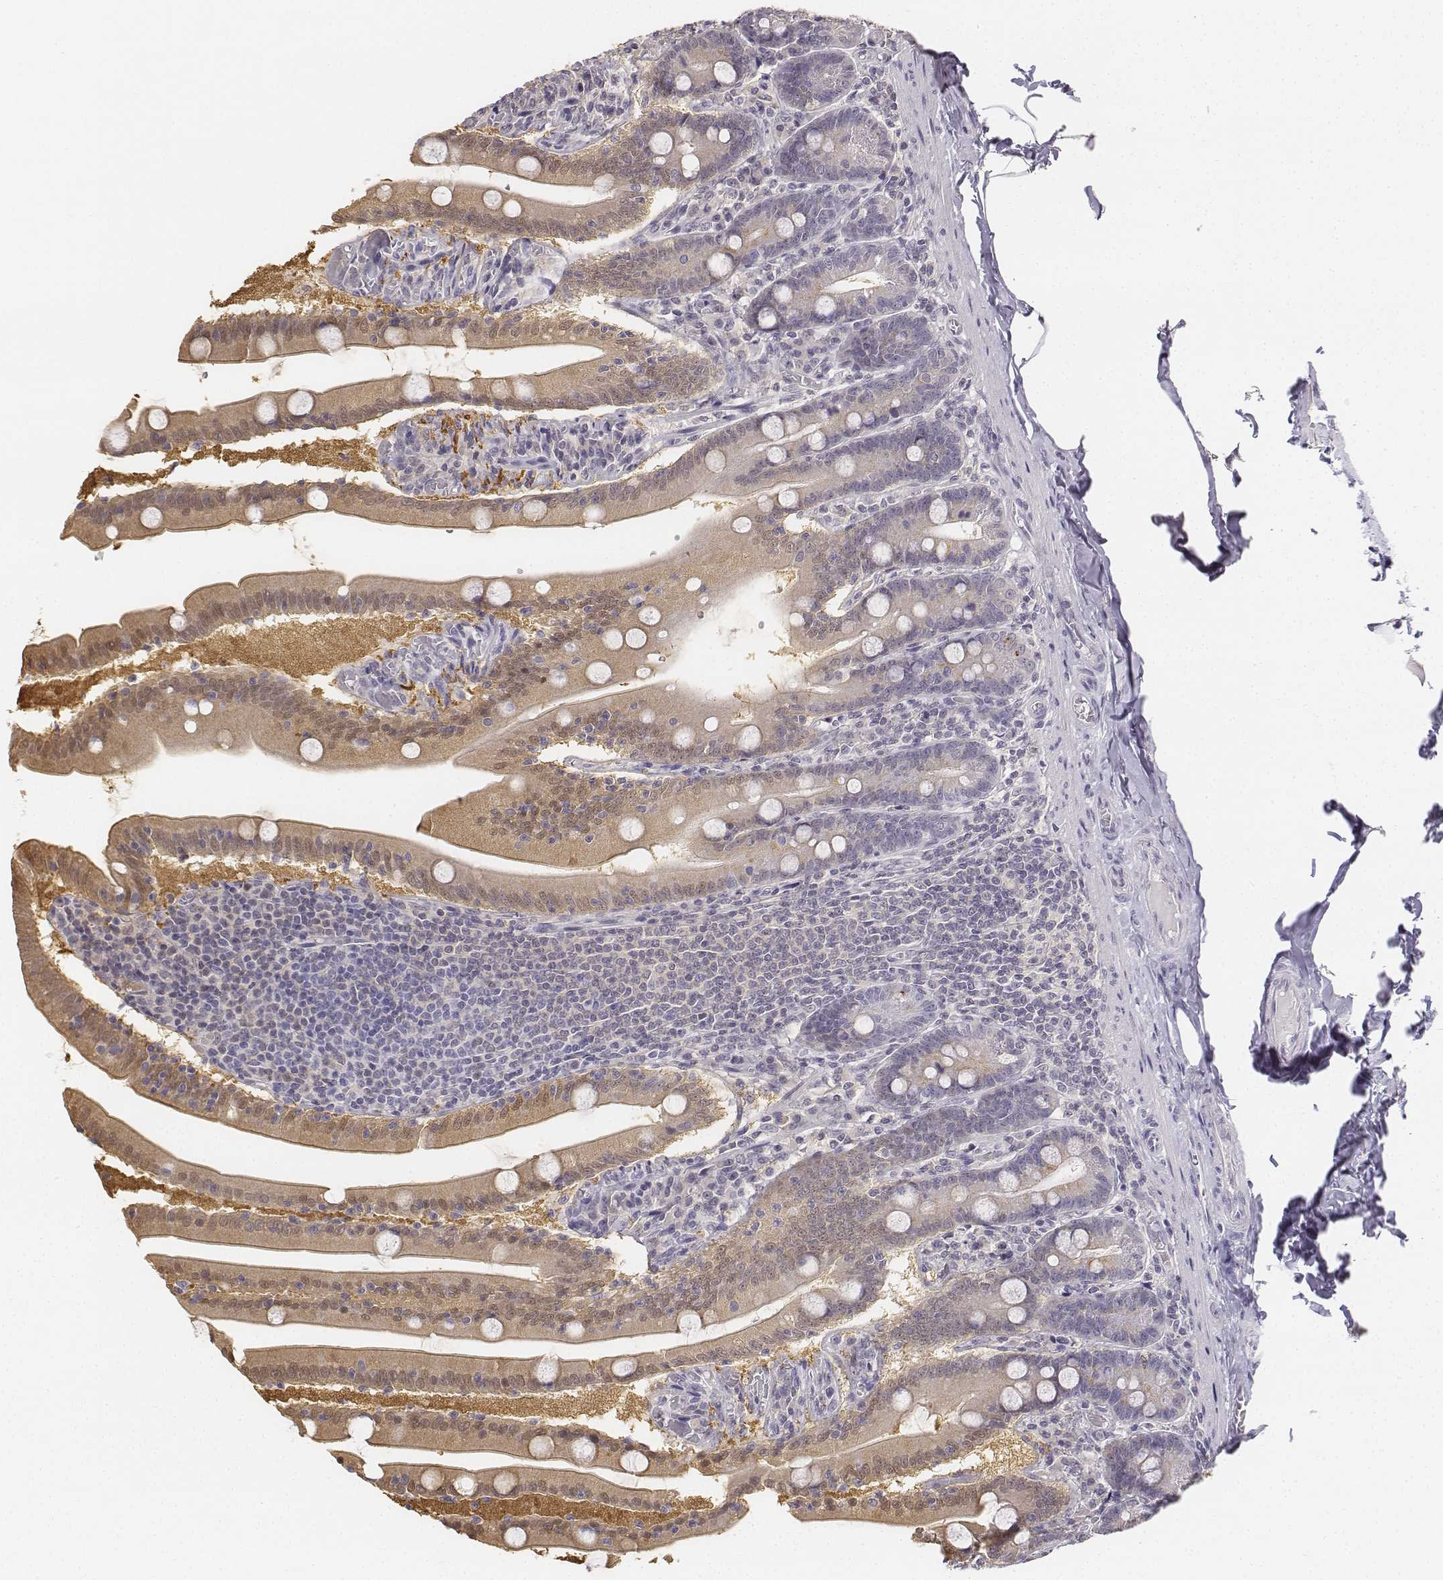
{"staining": {"intensity": "weak", "quantity": ">75%", "location": "cytoplasmic/membranous"}, "tissue": "small intestine", "cell_type": "Glandular cells", "image_type": "normal", "snomed": [{"axis": "morphology", "description": "Normal tissue, NOS"}, {"axis": "topography", "description": "Small intestine"}], "caption": "This histopathology image reveals immunohistochemistry staining of normal human small intestine, with low weak cytoplasmic/membranous expression in approximately >75% of glandular cells.", "gene": "UCN2", "patient": {"sex": "male", "age": 37}}